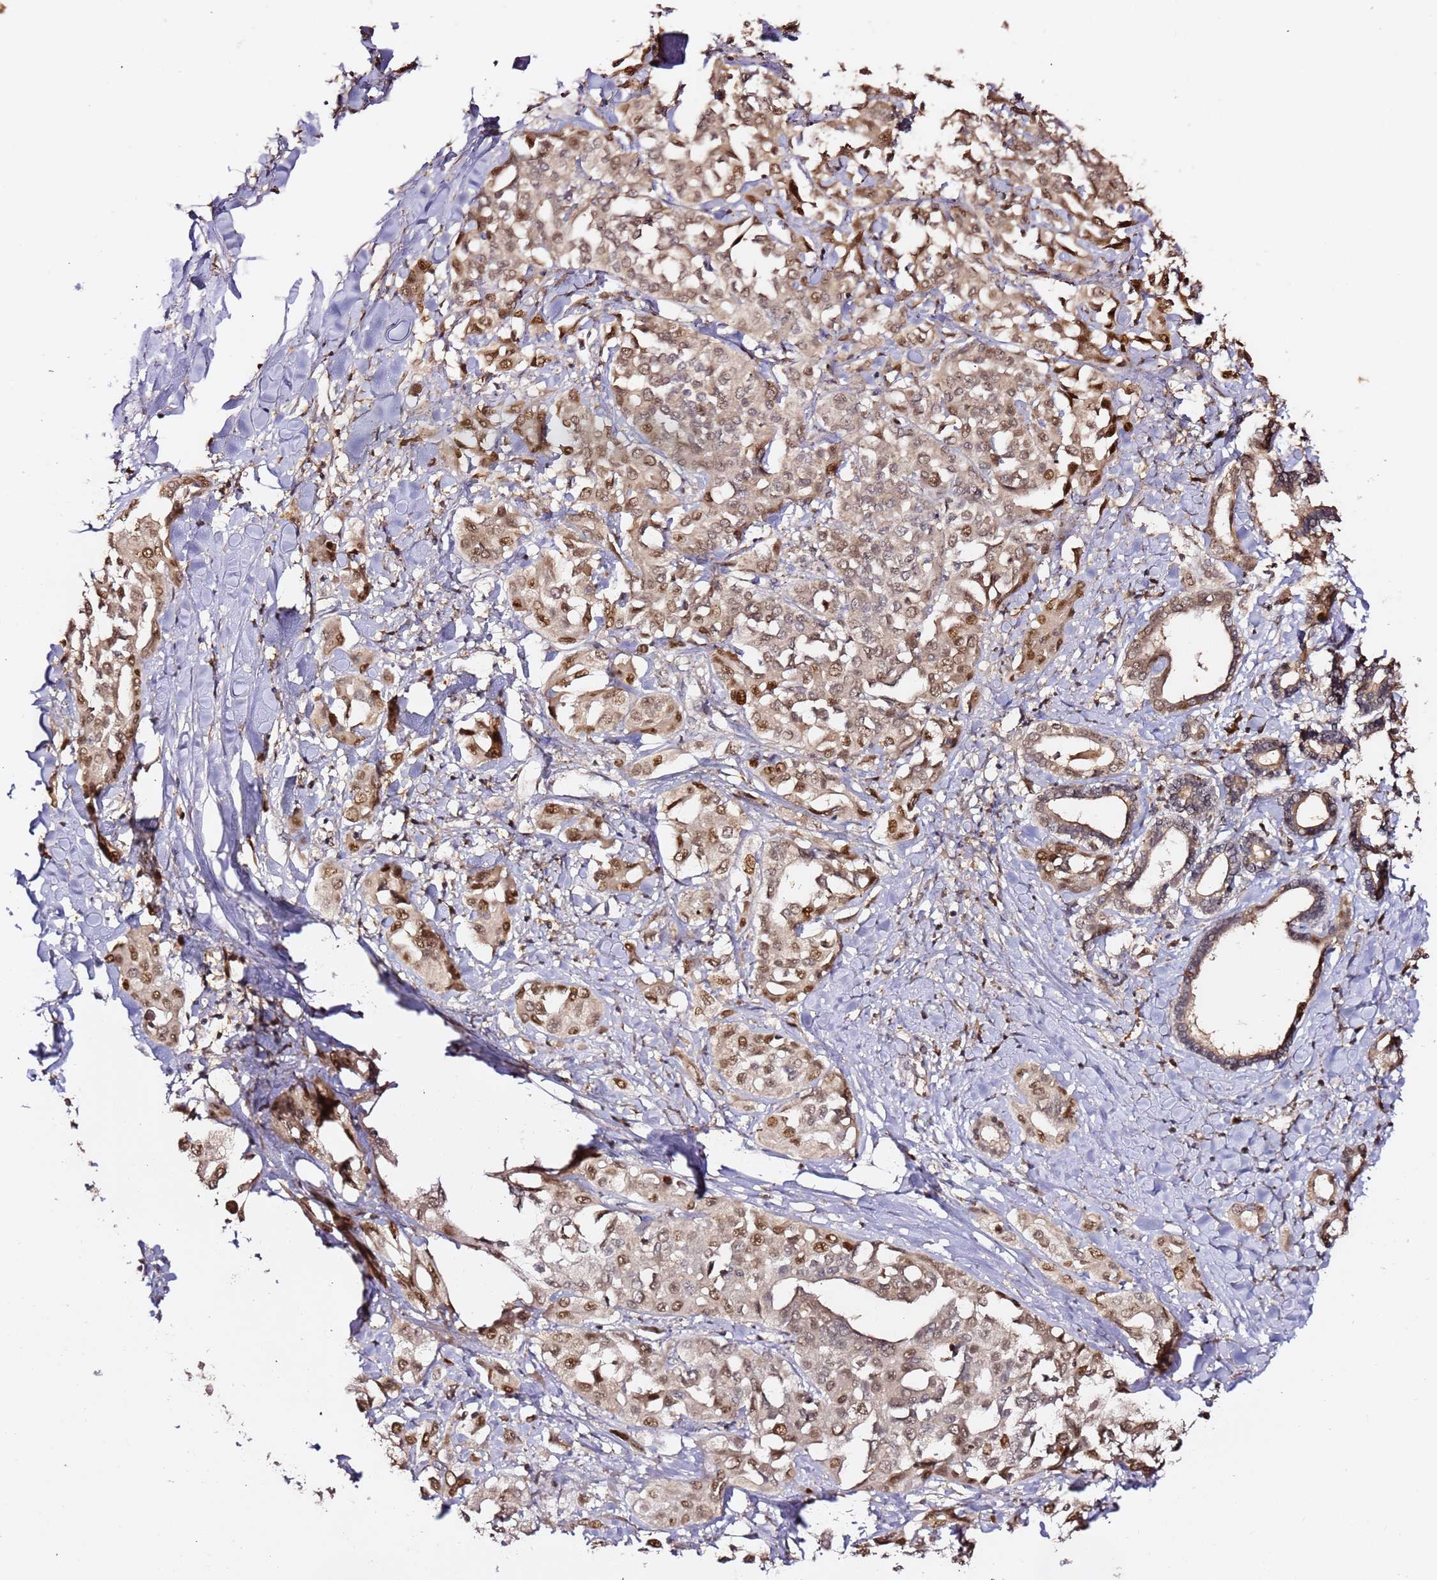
{"staining": {"intensity": "moderate", "quantity": ">75%", "location": "nuclear"}, "tissue": "liver cancer", "cell_type": "Tumor cells", "image_type": "cancer", "snomed": [{"axis": "morphology", "description": "Cholangiocarcinoma"}, {"axis": "topography", "description": "Liver"}], "caption": "An image of liver cancer stained for a protein reveals moderate nuclear brown staining in tumor cells.", "gene": "OR5V1", "patient": {"sex": "female", "age": 77}}